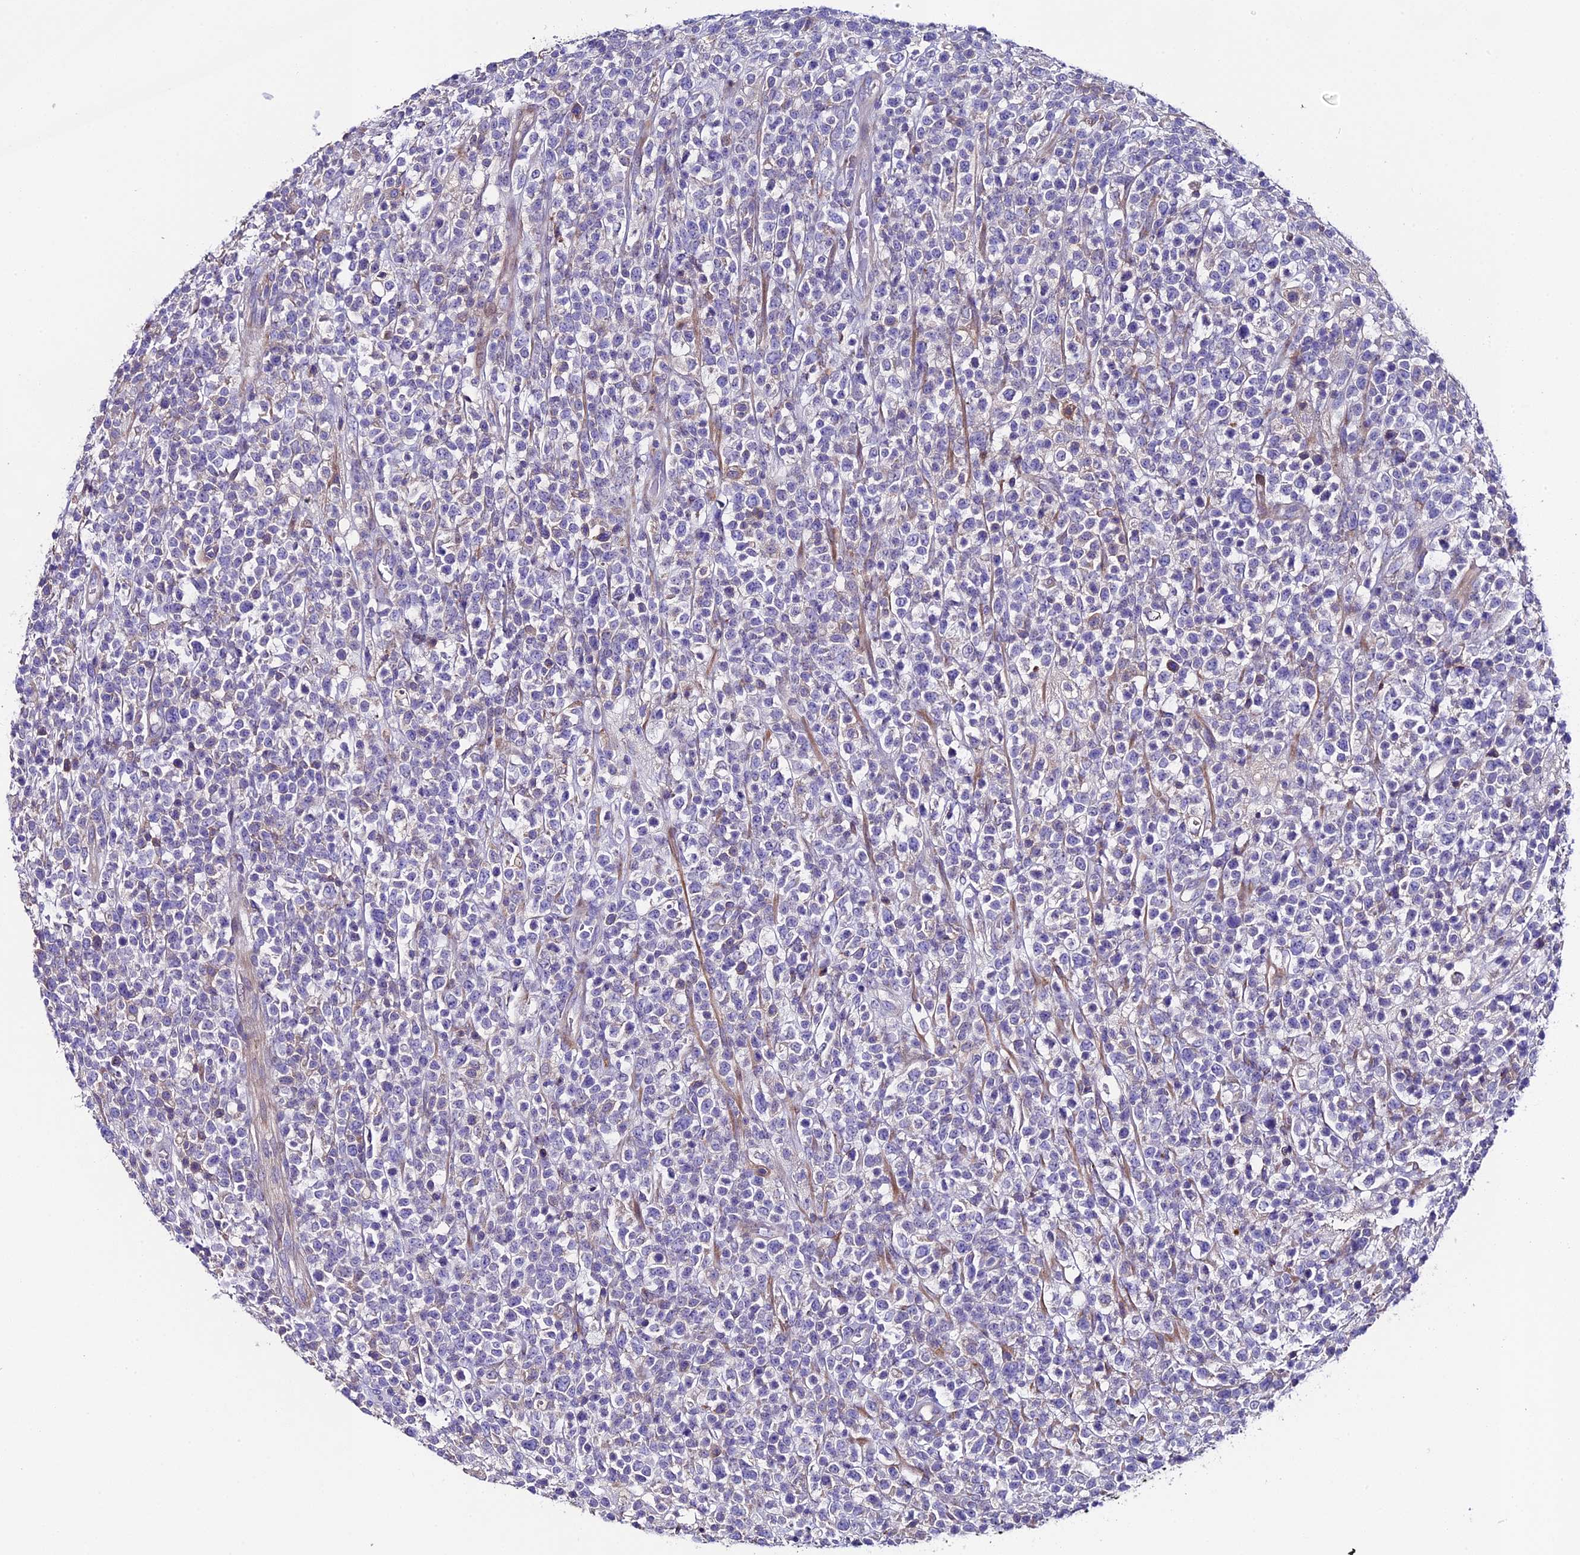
{"staining": {"intensity": "negative", "quantity": "none", "location": "none"}, "tissue": "lymphoma", "cell_type": "Tumor cells", "image_type": "cancer", "snomed": [{"axis": "morphology", "description": "Malignant lymphoma, non-Hodgkin's type, High grade"}, {"axis": "topography", "description": "Colon"}], "caption": "Lymphoma was stained to show a protein in brown. There is no significant positivity in tumor cells.", "gene": "PIGU", "patient": {"sex": "female", "age": 53}}